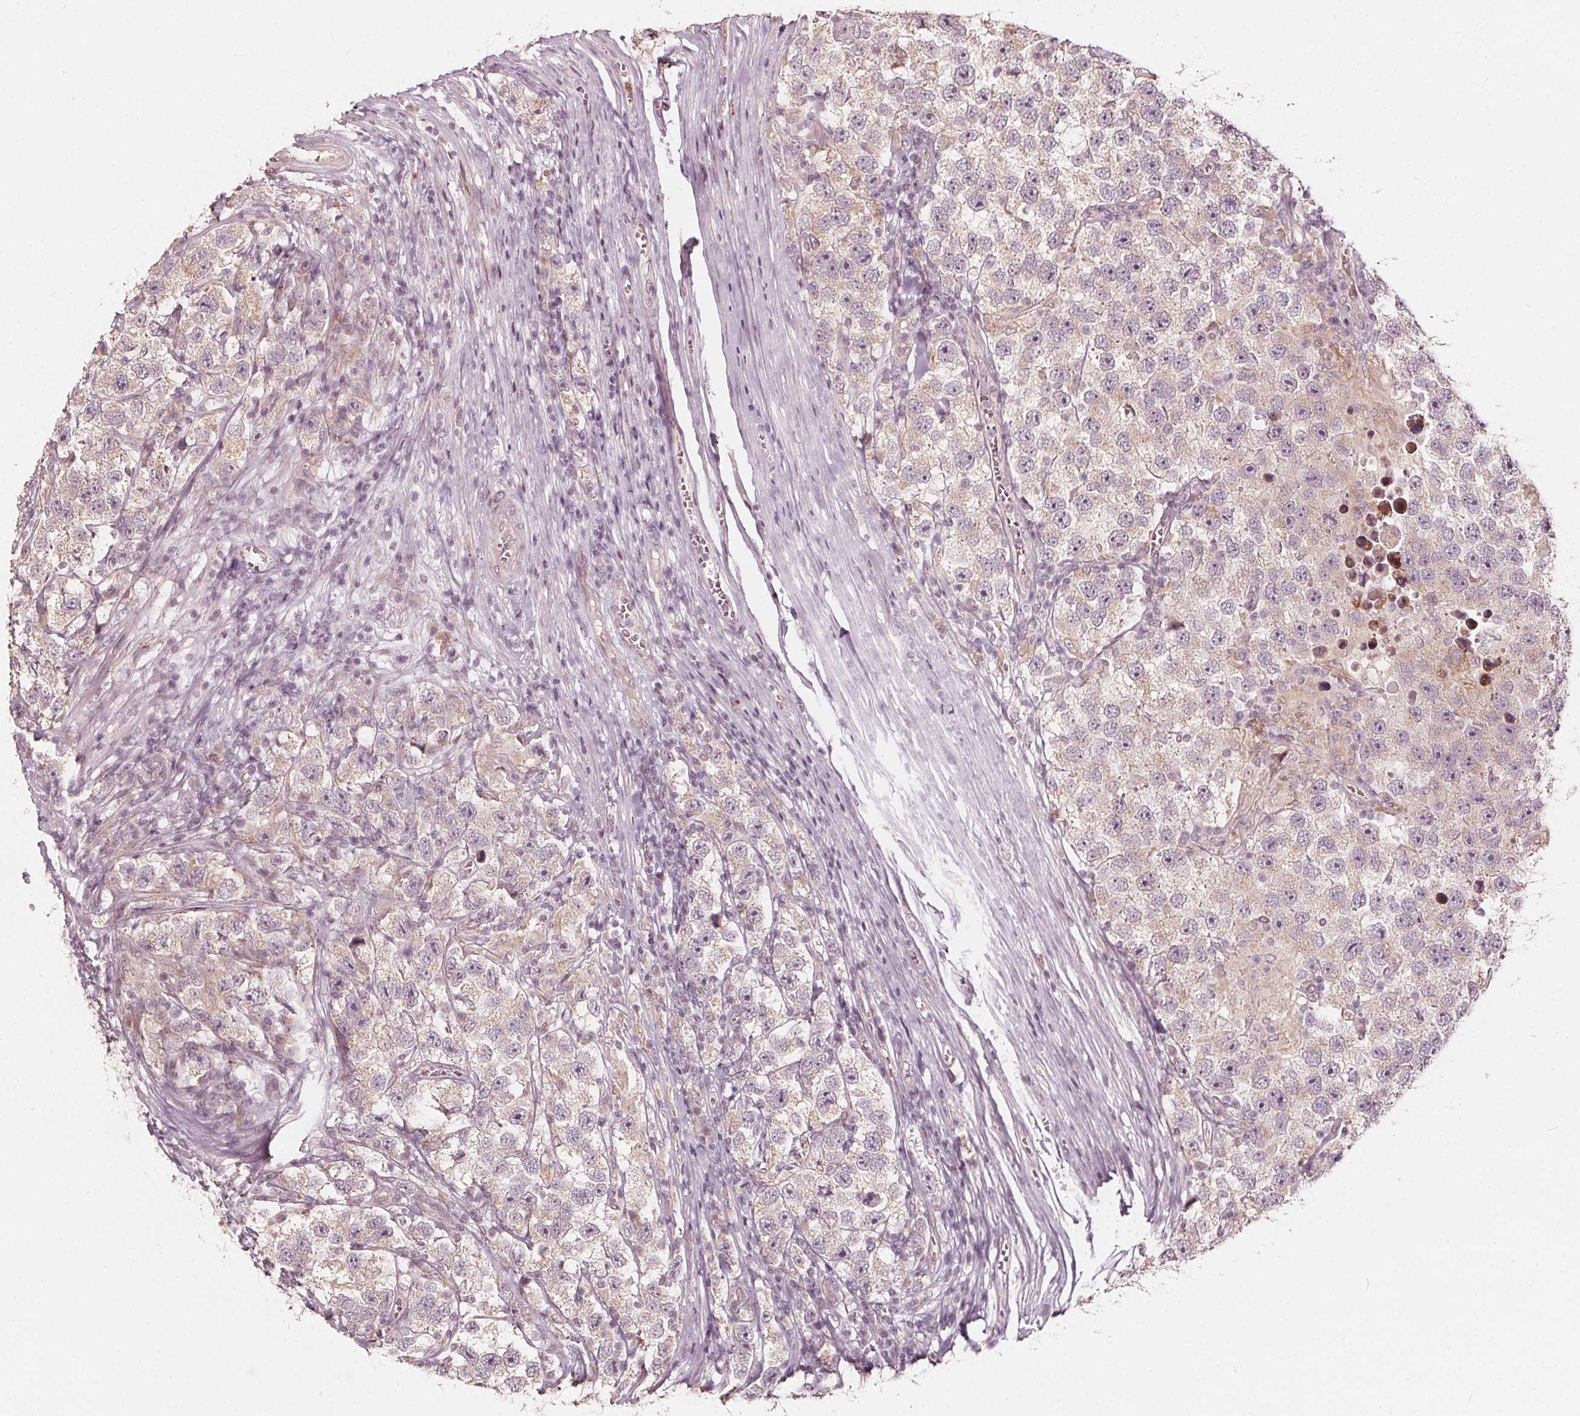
{"staining": {"intensity": "negative", "quantity": "none", "location": "none"}, "tissue": "testis cancer", "cell_type": "Tumor cells", "image_type": "cancer", "snomed": [{"axis": "morphology", "description": "Seminoma, NOS"}, {"axis": "topography", "description": "Testis"}], "caption": "This histopathology image is of testis cancer (seminoma) stained with IHC to label a protein in brown with the nuclei are counter-stained blue. There is no staining in tumor cells.", "gene": "NPC1L1", "patient": {"sex": "male", "age": 26}}